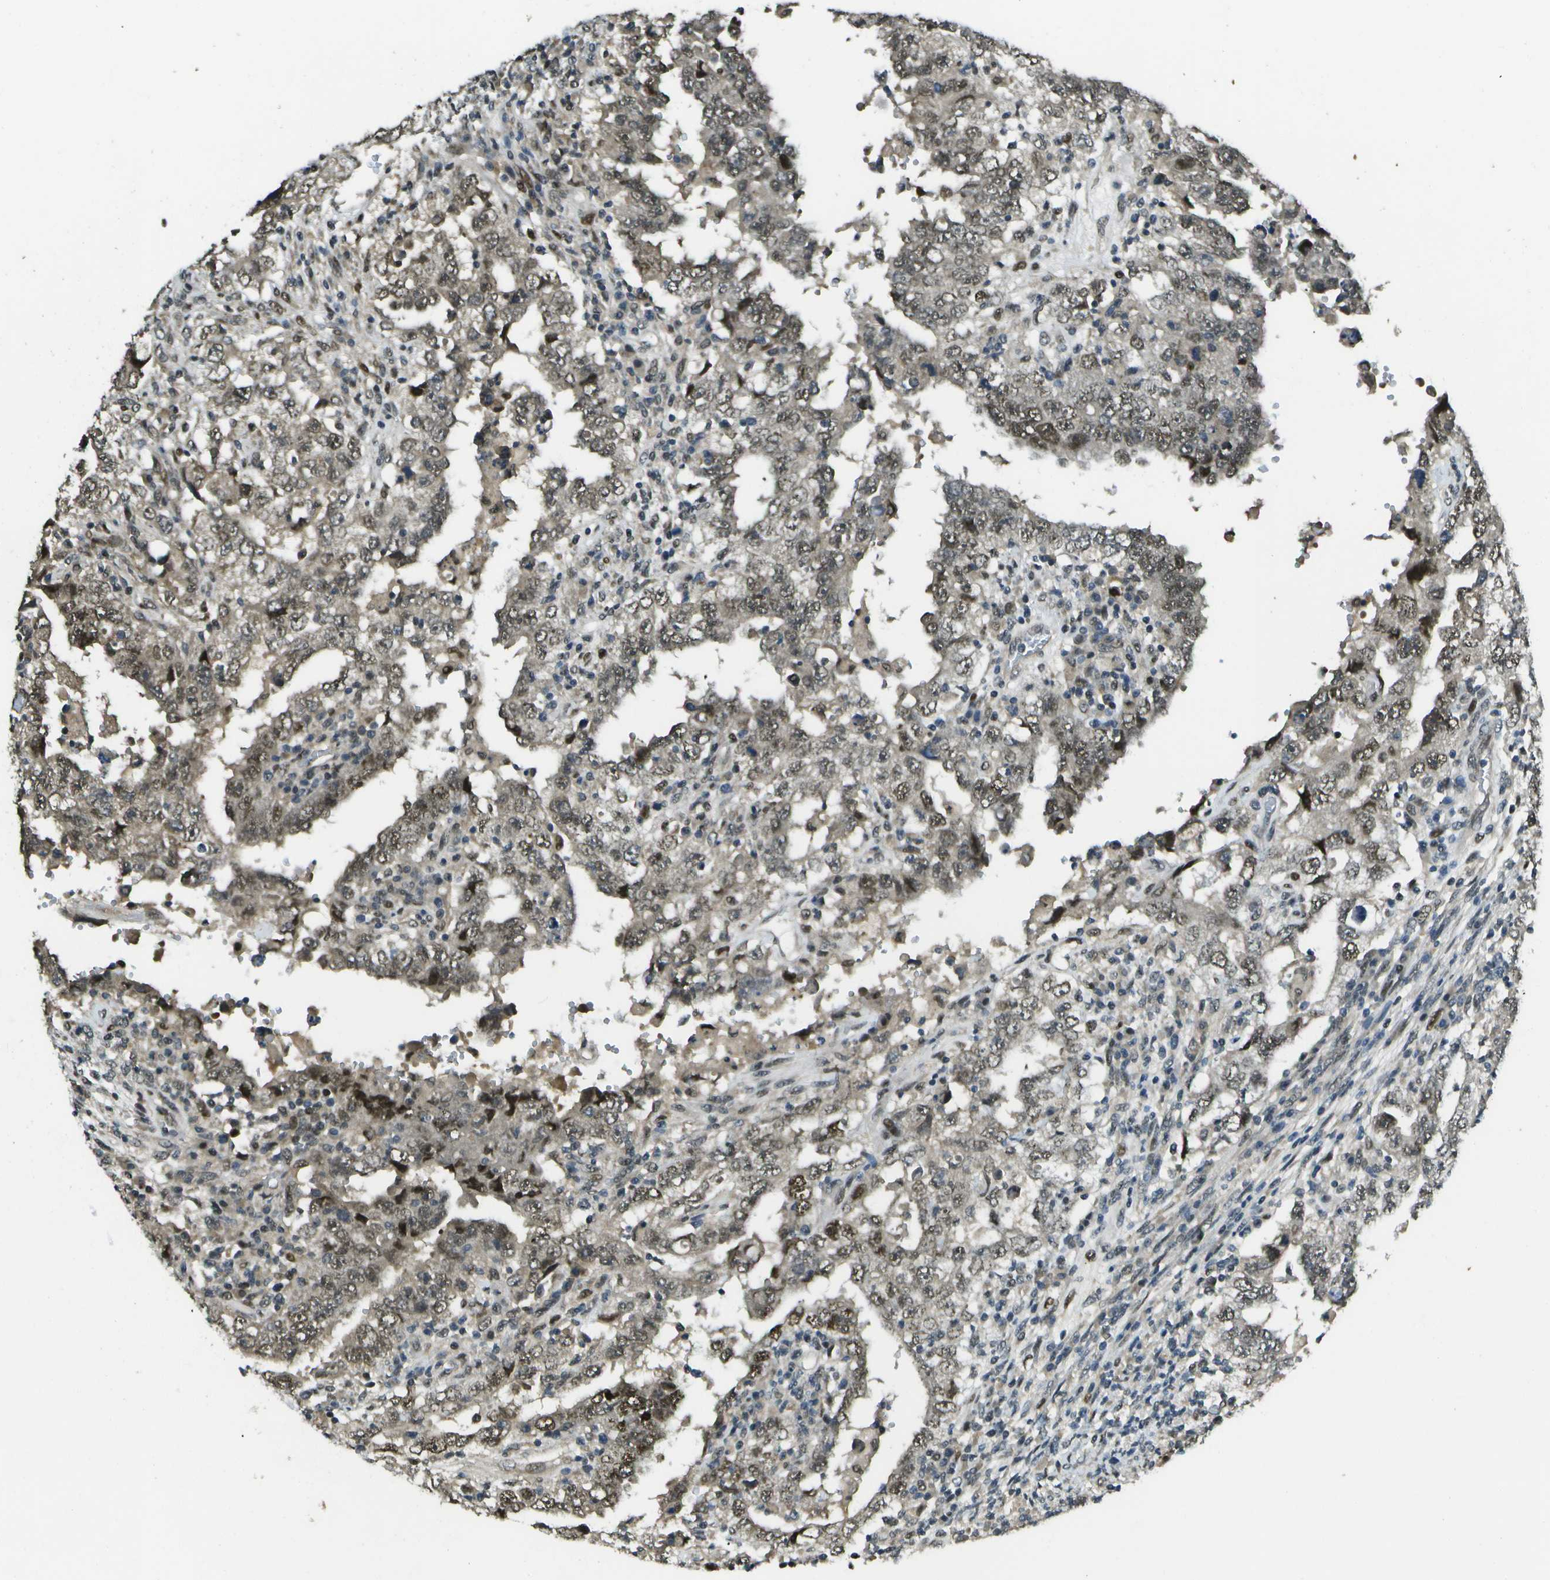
{"staining": {"intensity": "moderate", "quantity": ">75%", "location": "cytoplasmic/membranous,nuclear"}, "tissue": "testis cancer", "cell_type": "Tumor cells", "image_type": "cancer", "snomed": [{"axis": "morphology", "description": "Carcinoma, Embryonal, NOS"}, {"axis": "topography", "description": "Testis"}], "caption": "Moderate cytoplasmic/membranous and nuclear positivity for a protein is present in approximately >75% of tumor cells of testis cancer using immunohistochemistry.", "gene": "GANC", "patient": {"sex": "male", "age": 26}}